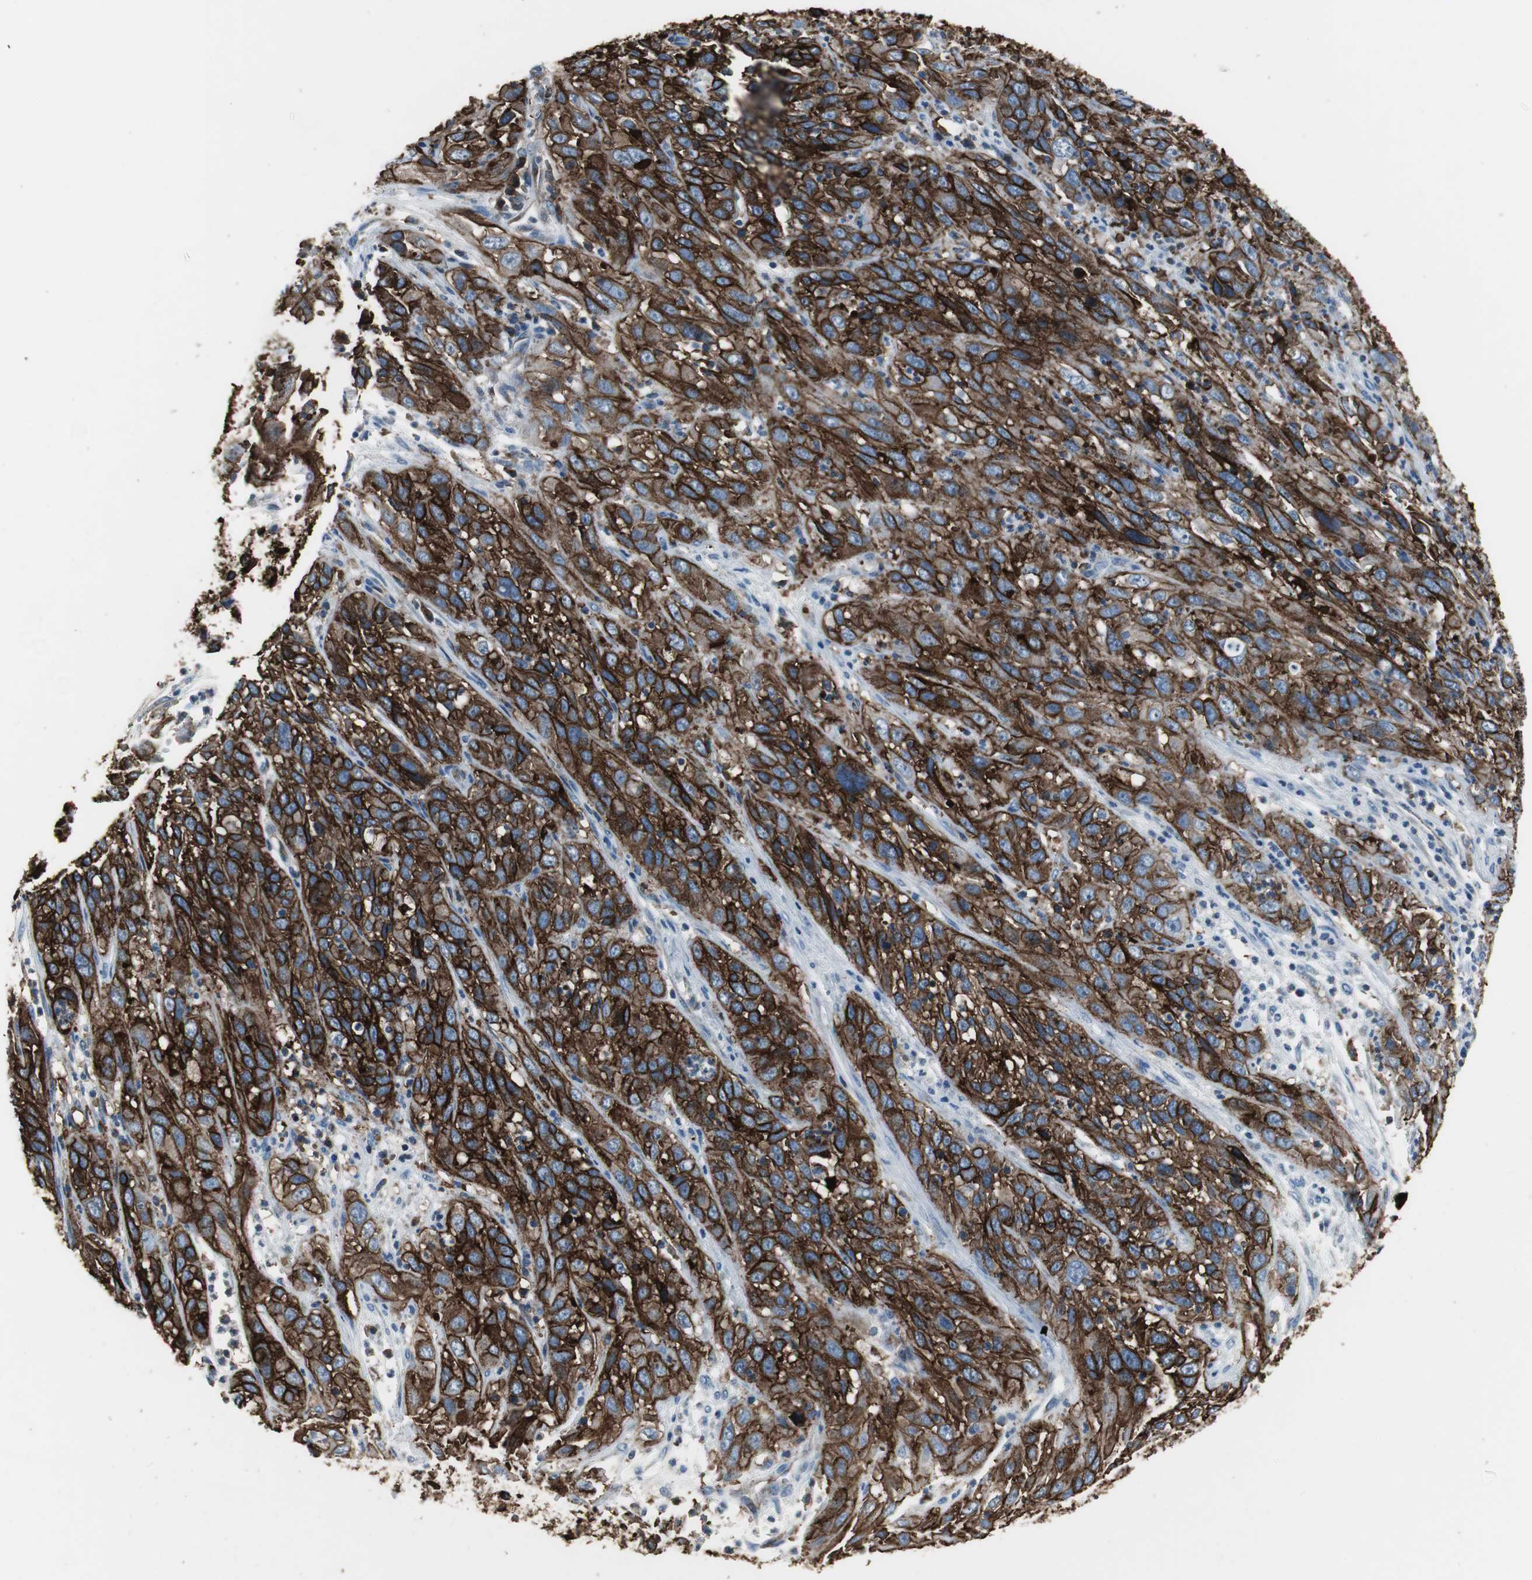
{"staining": {"intensity": "strong", "quantity": ">75%", "location": "cytoplasmic/membranous"}, "tissue": "cervical cancer", "cell_type": "Tumor cells", "image_type": "cancer", "snomed": [{"axis": "morphology", "description": "Squamous cell carcinoma, NOS"}, {"axis": "topography", "description": "Cervix"}], "caption": "A brown stain highlights strong cytoplasmic/membranous expression of a protein in human cervical squamous cell carcinoma tumor cells.", "gene": "F11R", "patient": {"sex": "female", "age": 32}}